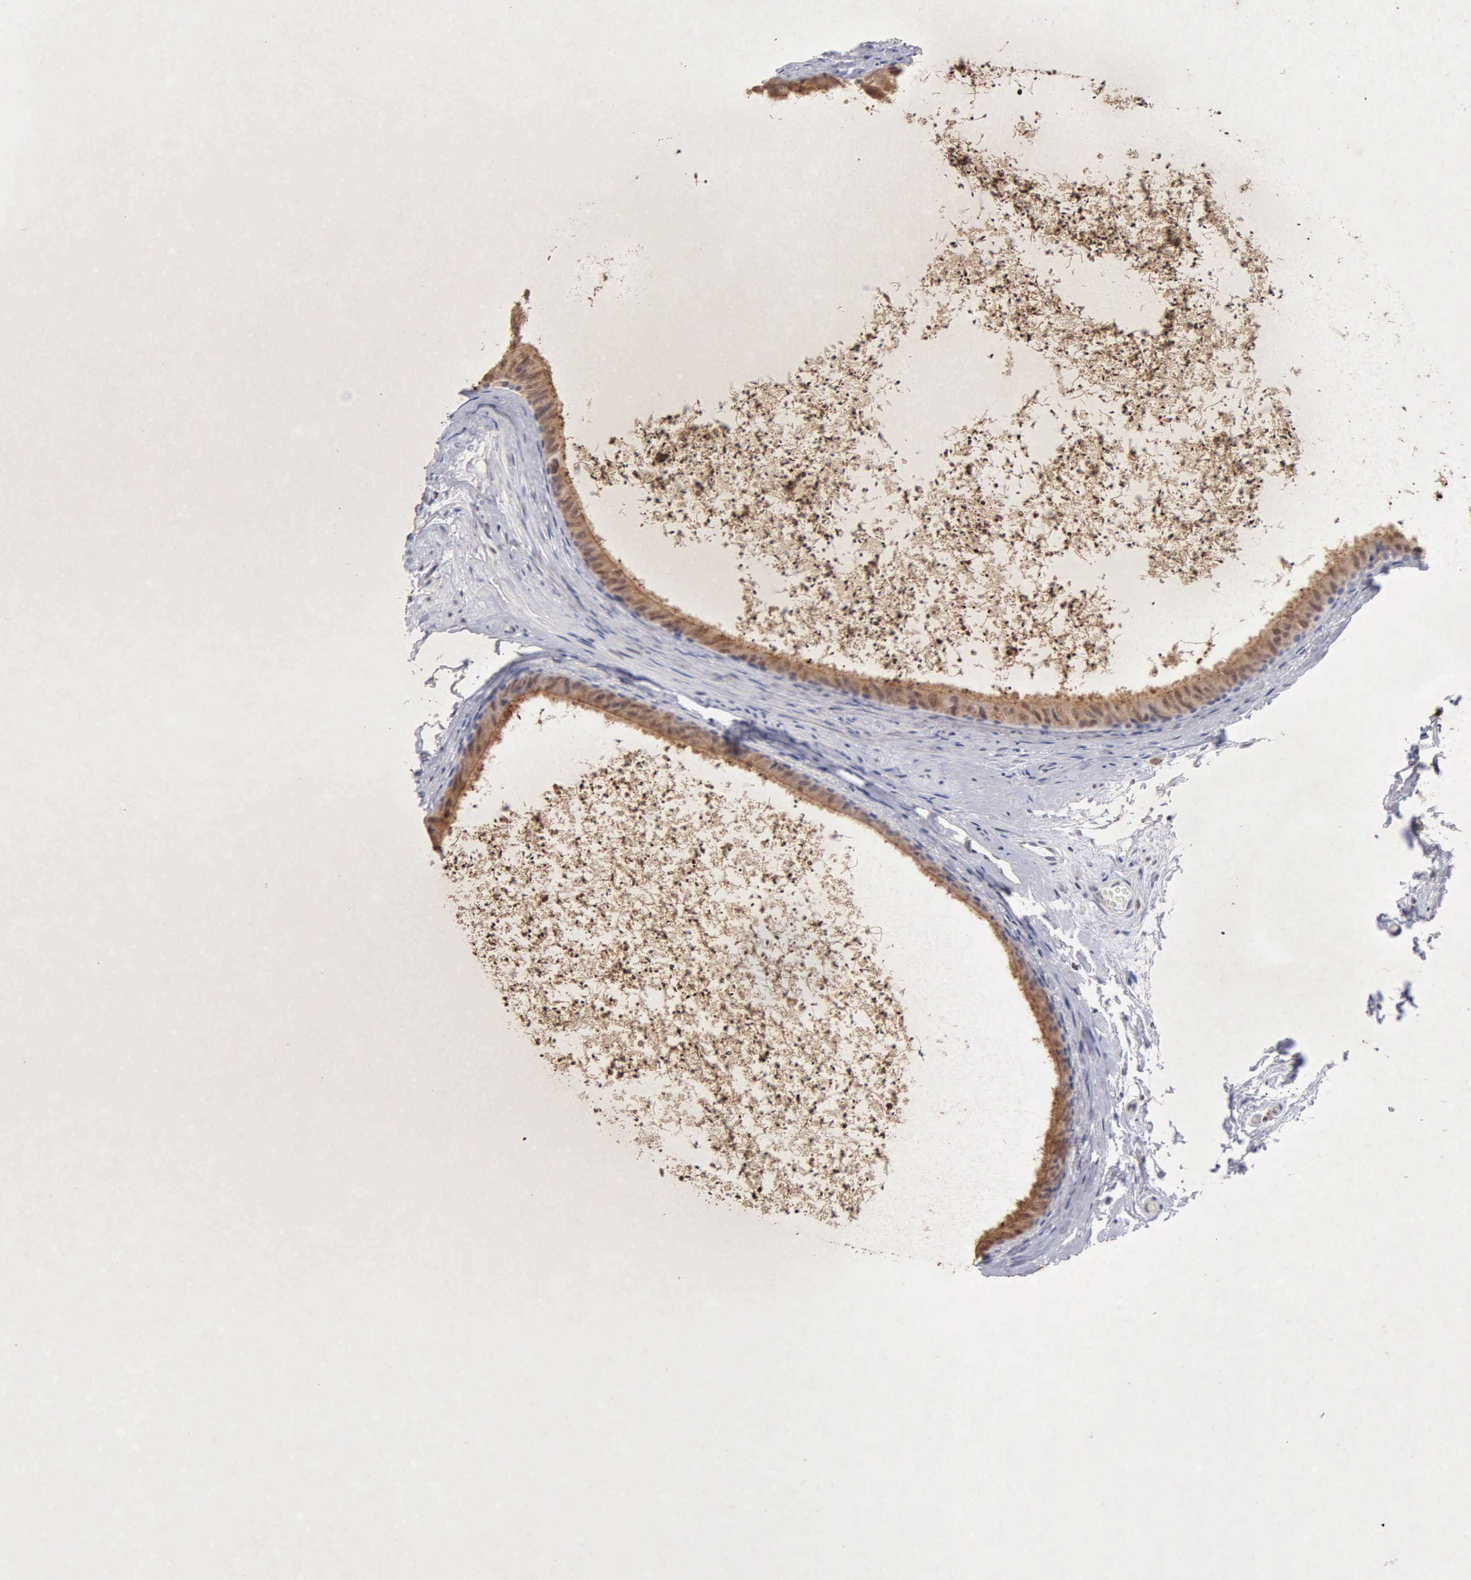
{"staining": {"intensity": "strong", "quantity": ">75%", "location": "cytoplasmic/membranous,nuclear"}, "tissue": "epididymis", "cell_type": "Glandular cells", "image_type": "normal", "snomed": [{"axis": "morphology", "description": "Normal tissue, NOS"}, {"axis": "topography", "description": "Epididymis"}], "caption": "DAB immunohistochemical staining of unremarkable human epididymis reveals strong cytoplasmic/membranous,nuclear protein expression in approximately >75% of glandular cells.", "gene": "CCNG1", "patient": {"sex": "male", "age": 77}}